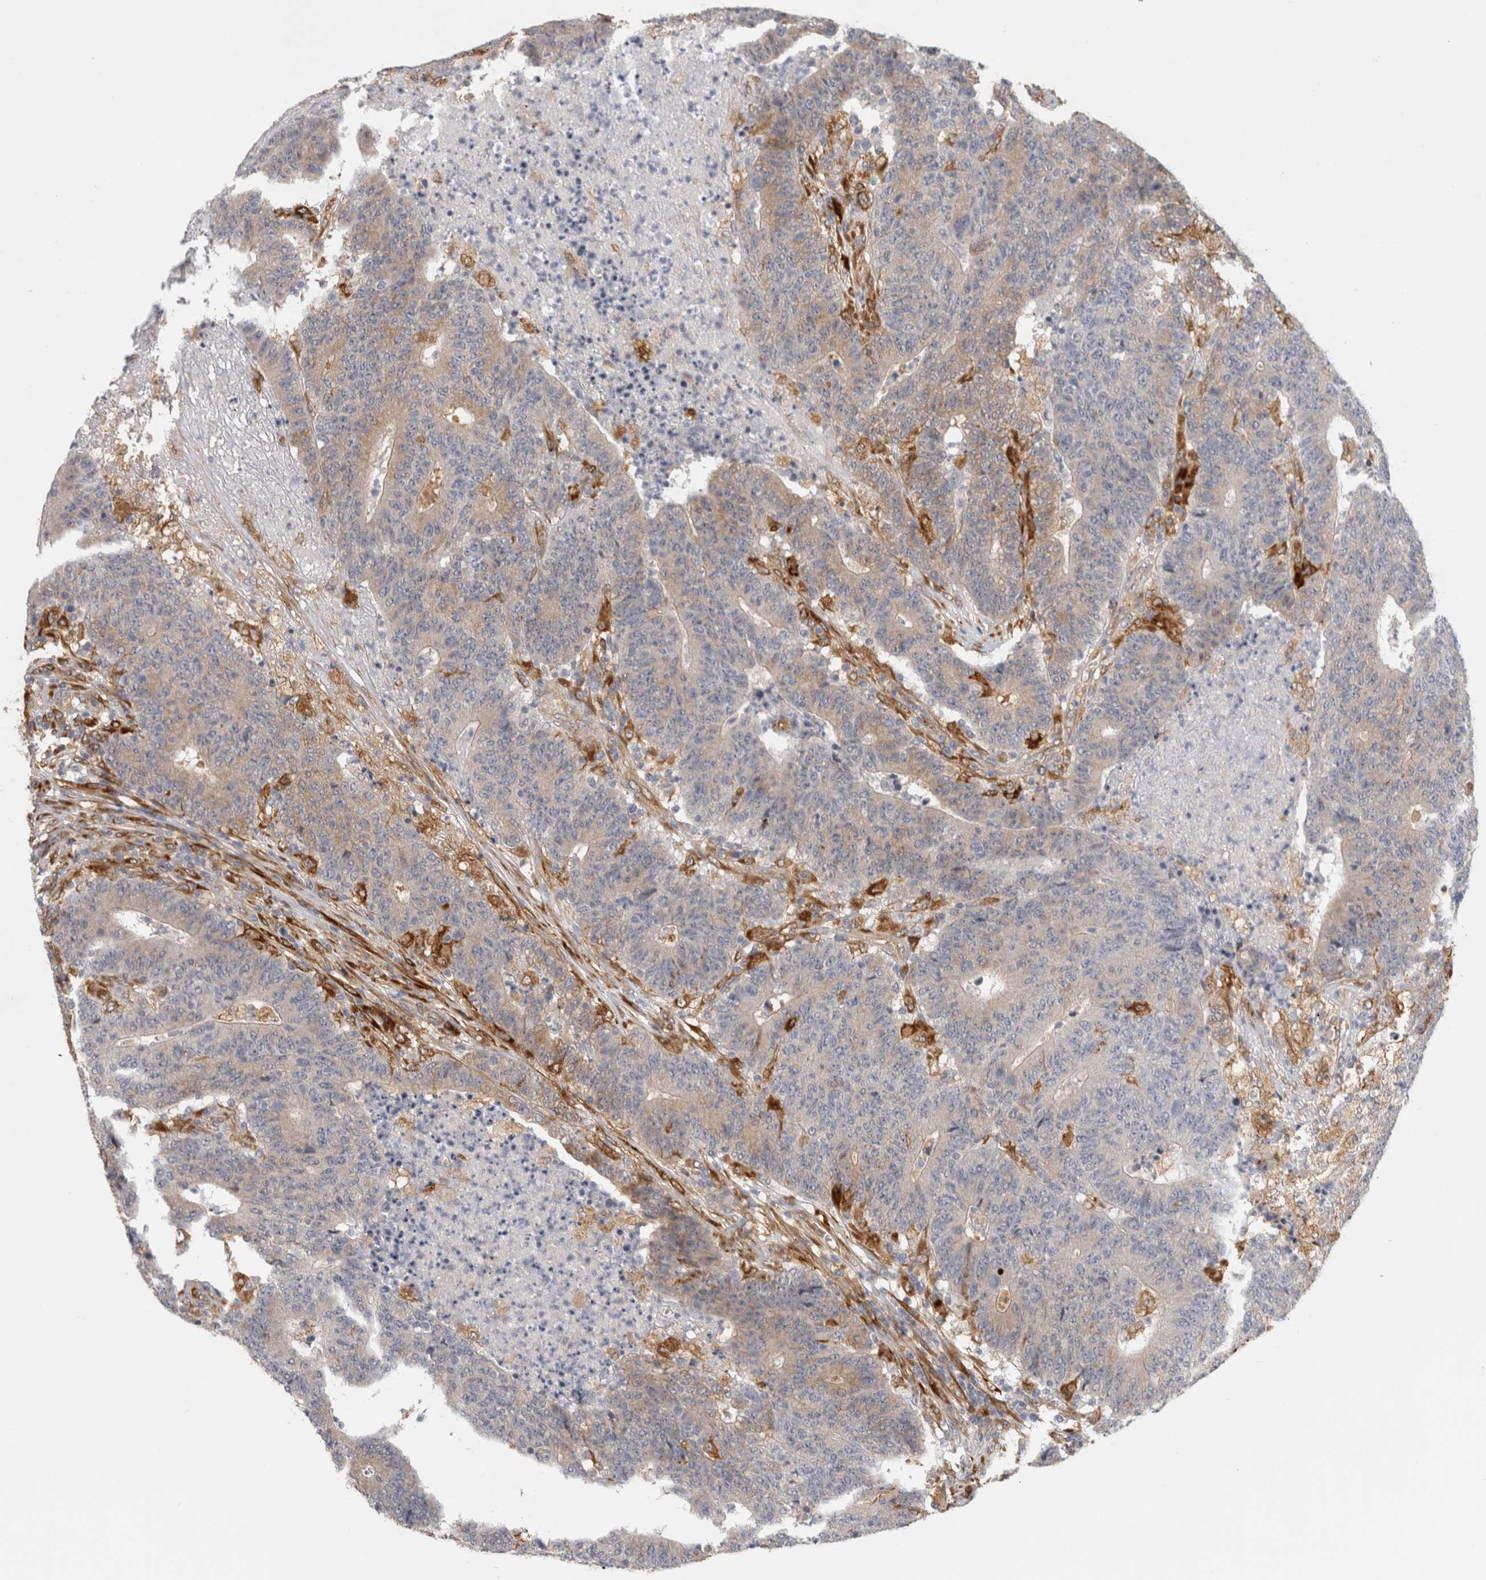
{"staining": {"intensity": "weak", "quantity": "25%-75%", "location": "cytoplasmic/membranous"}, "tissue": "colorectal cancer", "cell_type": "Tumor cells", "image_type": "cancer", "snomed": [{"axis": "morphology", "description": "Normal tissue, NOS"}, {"axis": "morphology", "description": "Adenocarcinoma, NOS"}, {"axis": "topography", "description": "Colon"}], "caption": "Weak cytoplasmic/membranous expression is identified in about 25%-75% of tumor cells in colorectal cancer (adenocarcinoma).", "gene": "APOL2", "patient": {"sex": "female", "age": 75}}